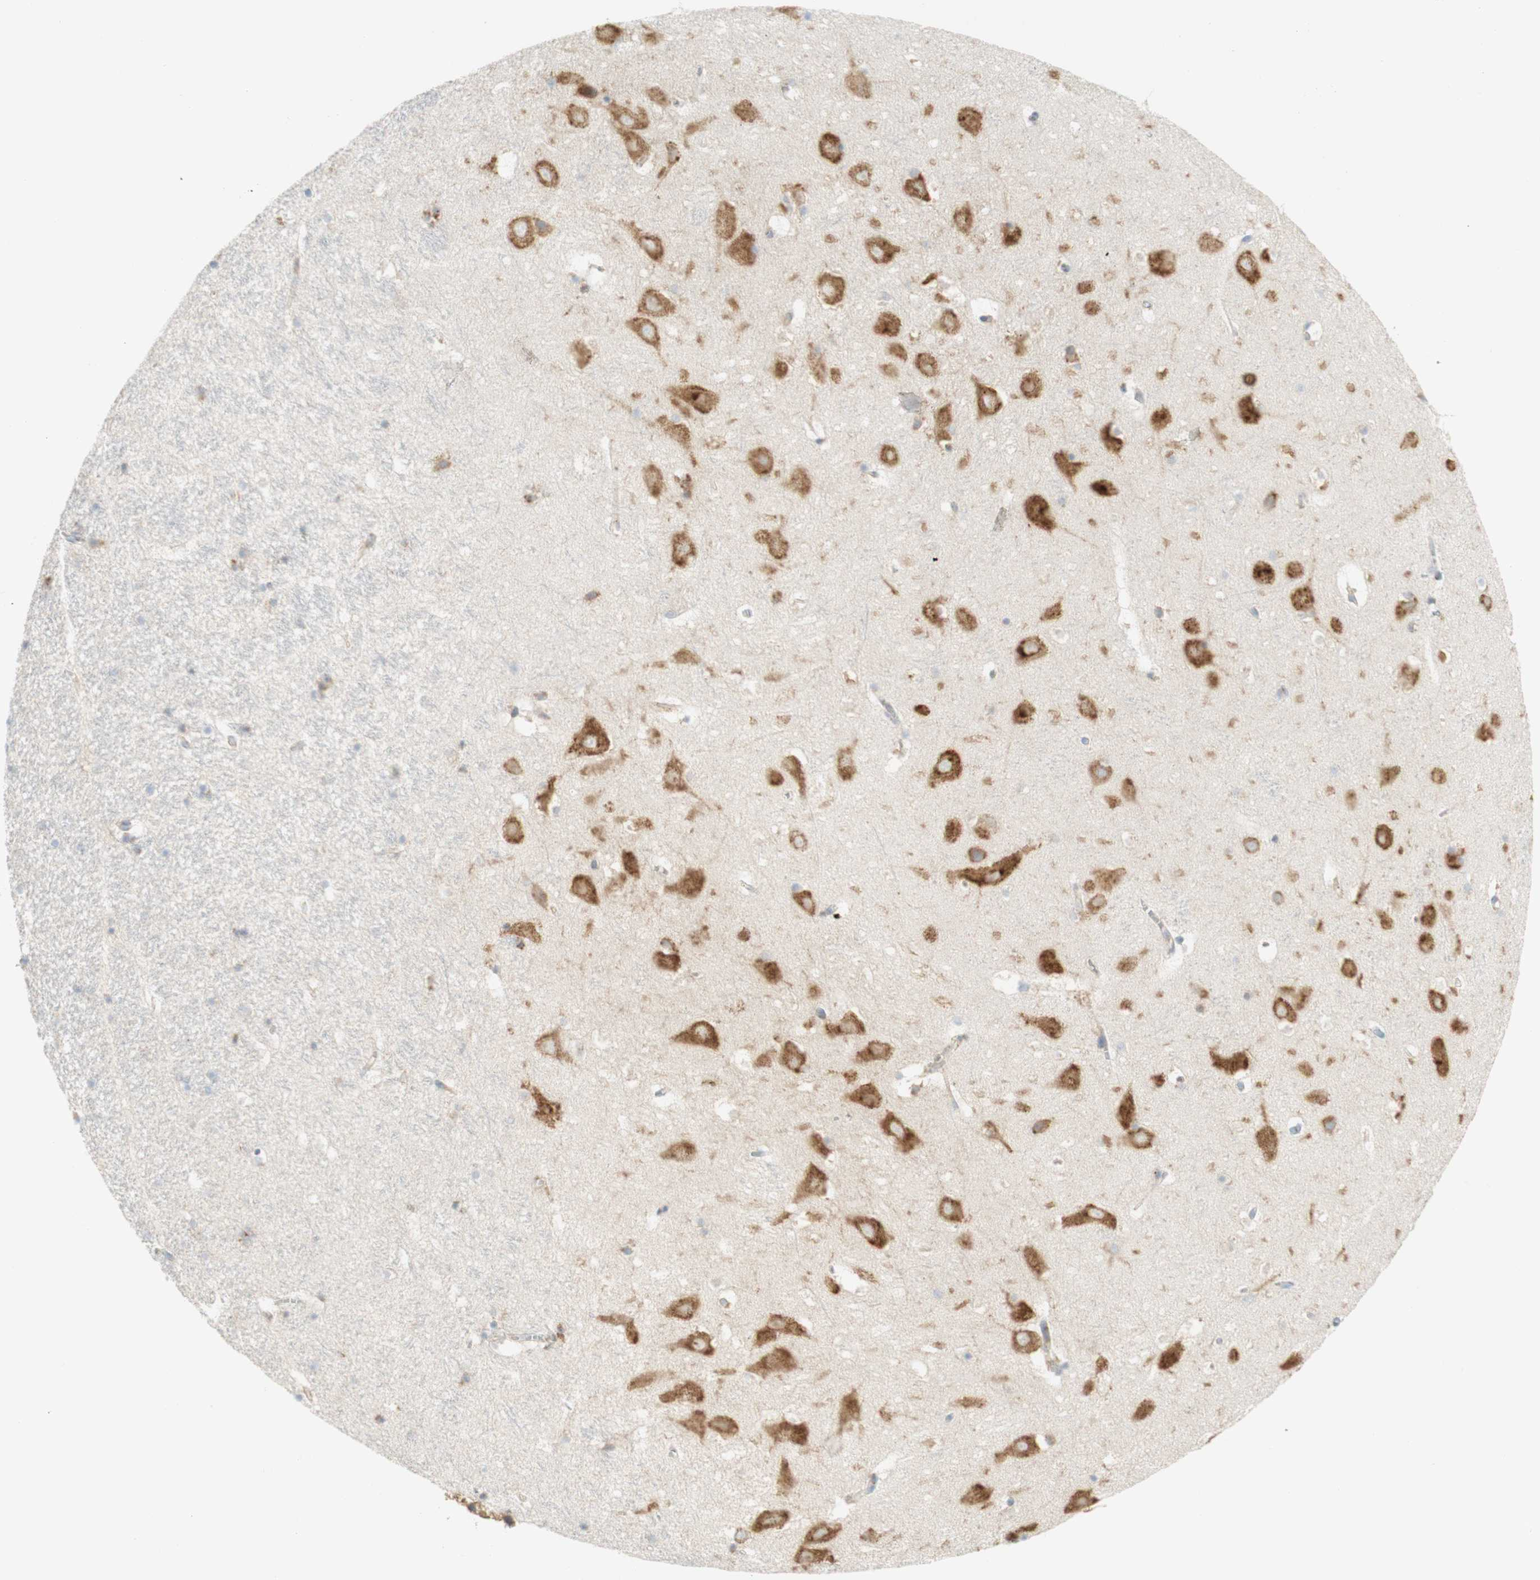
{"staining": {"intensity": "moderate", "quantity": "<25%", "location": "cytoplasmic/membranous"}, "tissue": "hippocampus", "cell_type": "Glial cells", "image_type": "normal", "snomed": [{"axis": "morphology", "description": "Normal tissue, NOS"}, {"axis": "topography", "description": "Hippocampus"}], "caption": "IHC staining of normal hippocampus, which exhibits low levels of moderate cytoplasmic/membranous positivity in approximately <25% of glial cells indicating moderate cytoplasmic/membranous protein staining. The staining was performed using DAB (brown) for protein detection and nuclei were counterstained in hematoxylin (blue).", "gene": "MANF", "patient": {"sex": "male", "age": 45}}